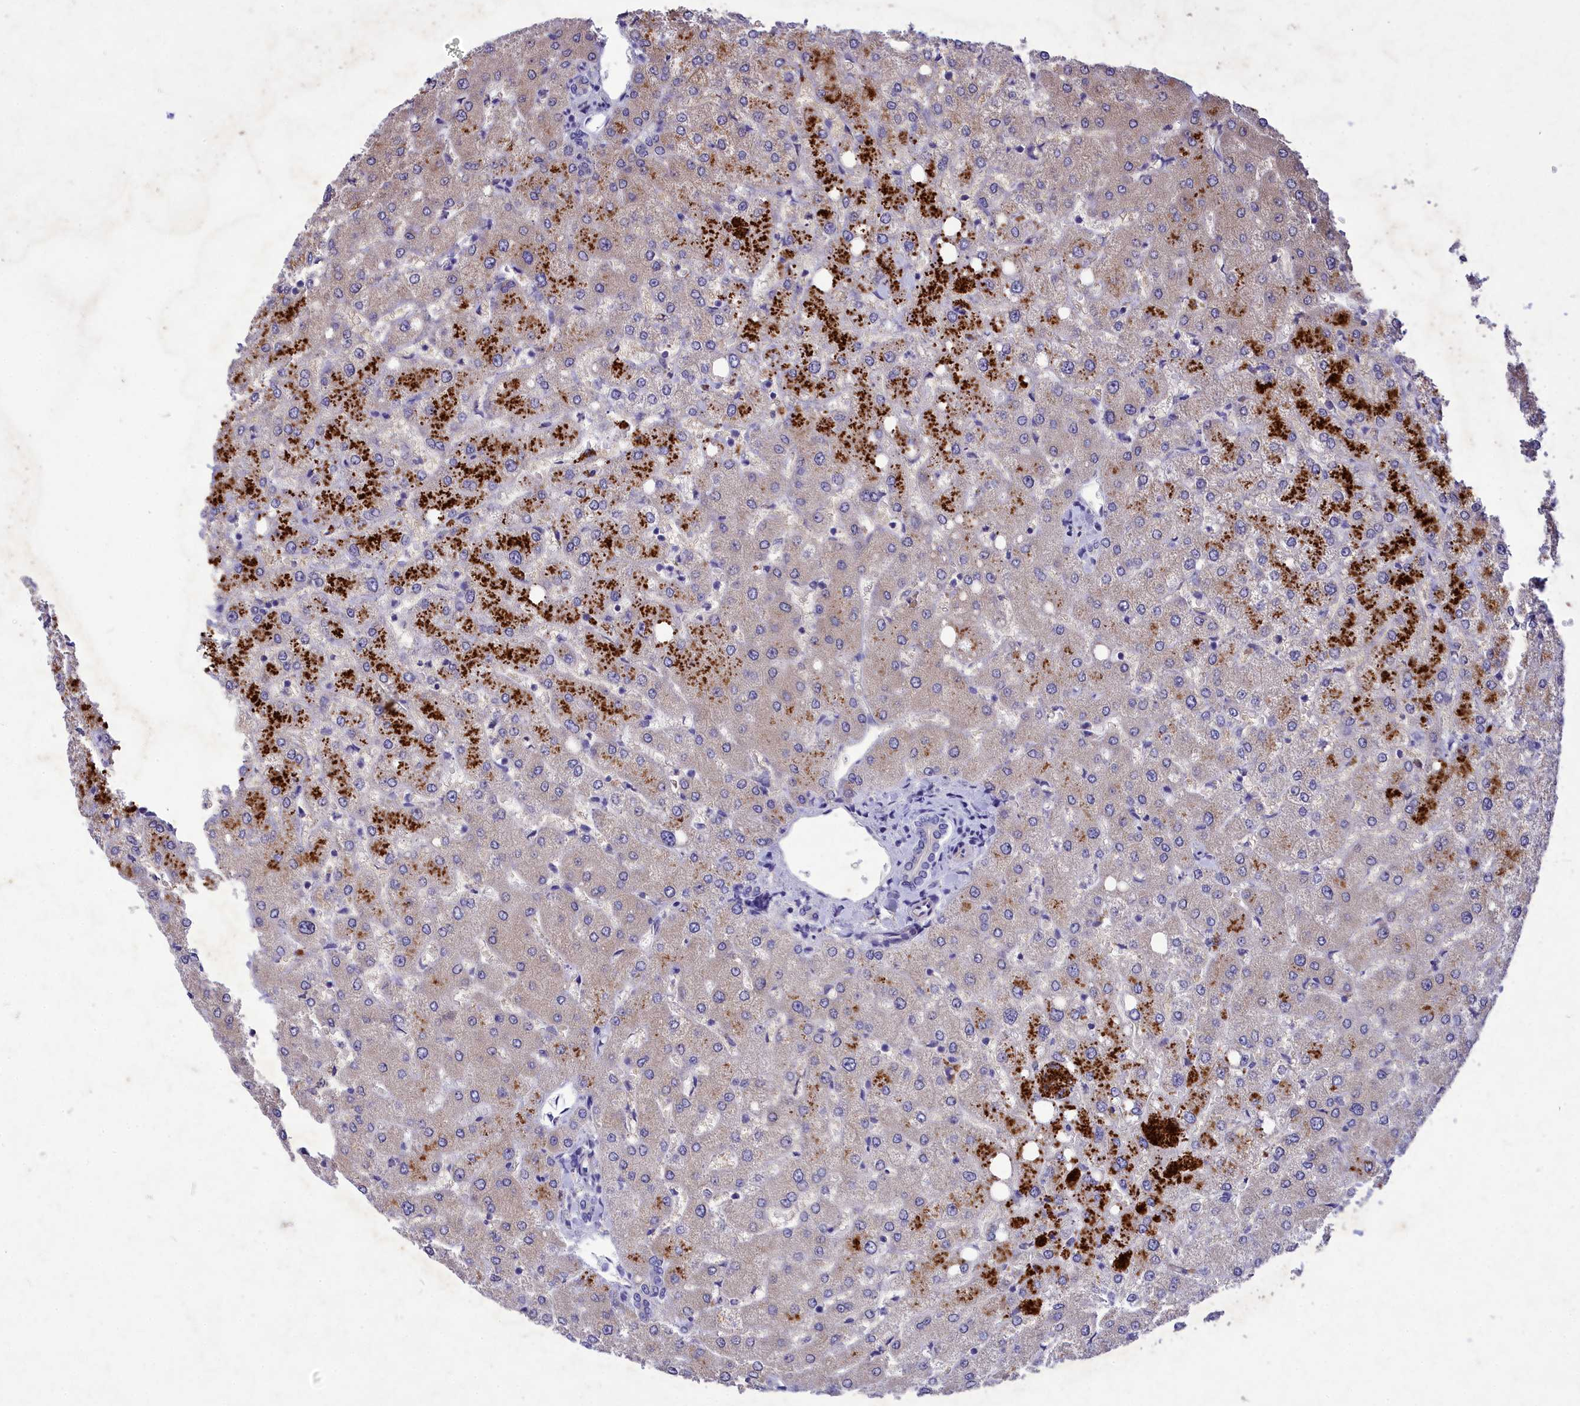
{"staining": {"intensity": "negative", "quantity": "none", "location": "none"}, "tissue": "liver", "cell_type": "Cholangiocytes", "image_type": "normal", "snomed": [{"axis": "morphology", "description": "Normal tissue, NOS"}, {"axis": "topography", "description": "Liver"}], "caption": "Immunohistochemistry histopathology image of normal liver stained for a protein (brown), which displays no staining in cholangiocytes.", "gene": "DEFB119", "patient": {"sex": "female", "age": 54}}